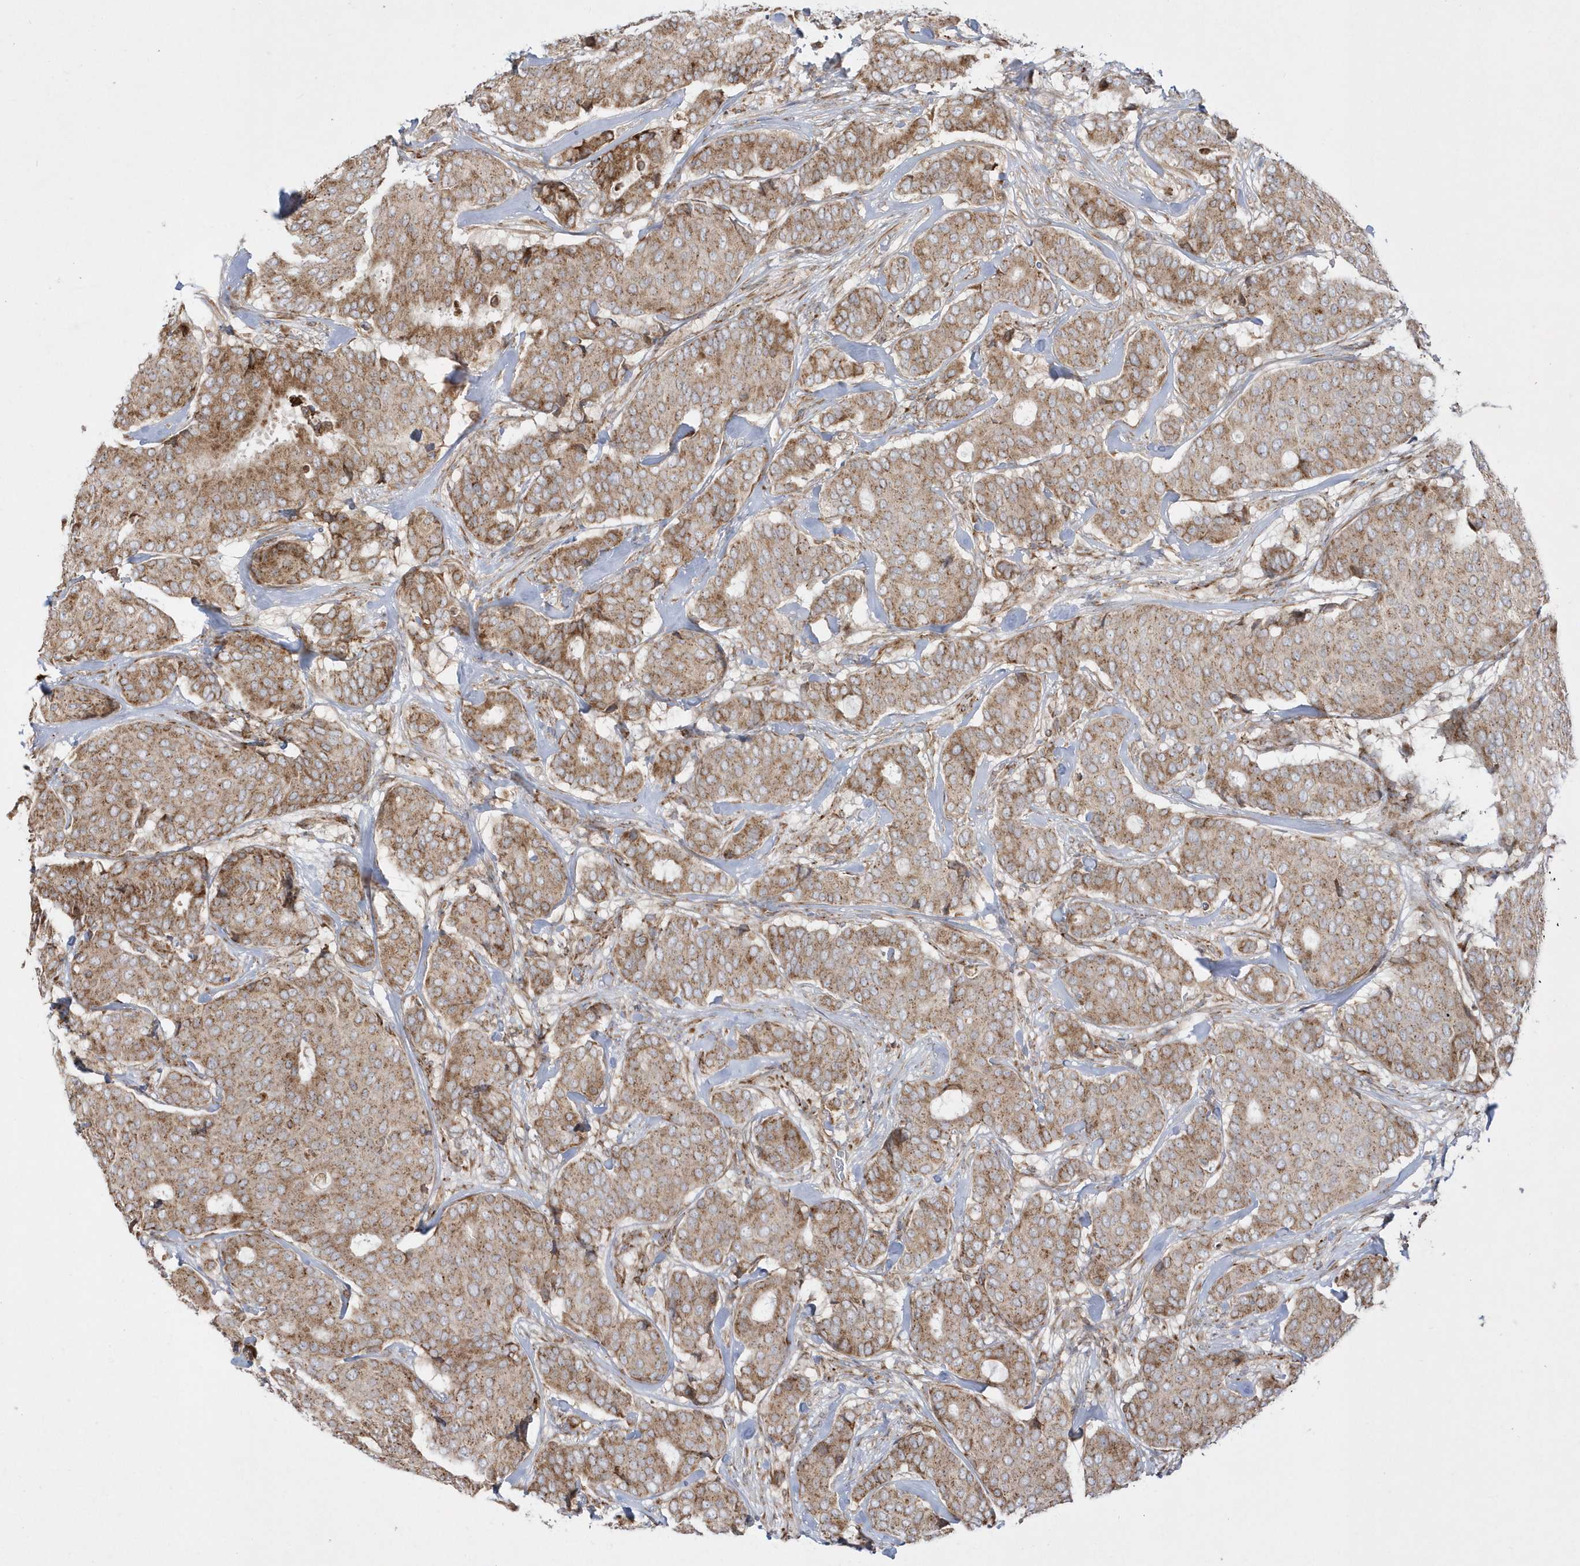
{"staining": {"intensity": "moderate", "quantity": ">75%", "location": "cytoplasmic/membranous"}, "tissue": "breast cancer", "cell_type": "Tumor cells", "image_type": "cancer", "snomed": [{"axis": "morphology", "description": "Duct carcinoma"}, {"axis": "topography", "description": "Breast"}], "caption": "Tumor cells exhibit medium levels of moderate cytoplasmic/membranous staining in approximately >75% of cells in human breast cancer (intraductal carcinoma).", "gene": "SH3BP2", "patient": {"sex": "female", "age": 75}}